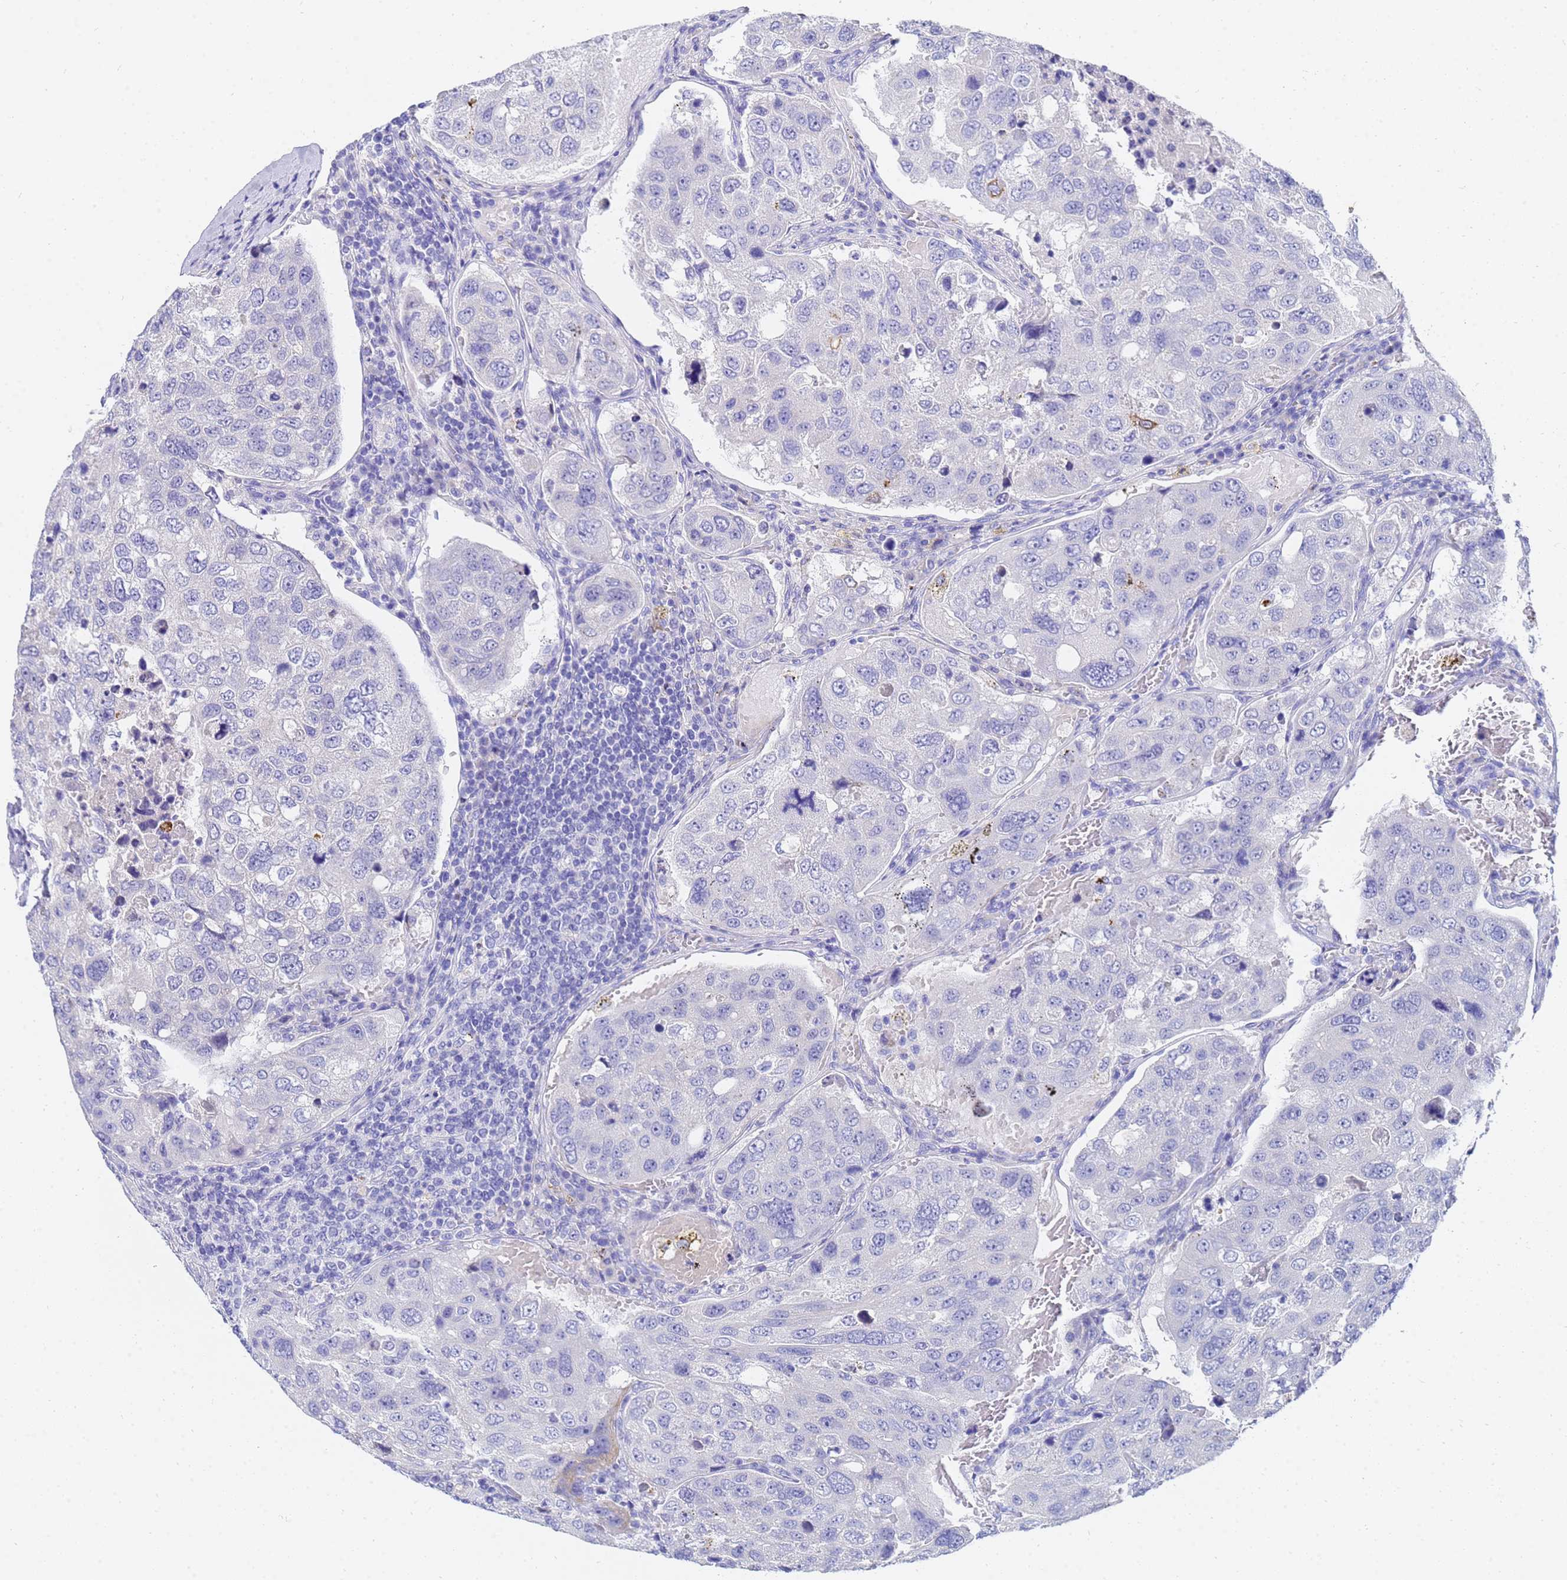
{"staining": {"intensity": "negative", "quantity": "none", "location": "none"}, "tissue": "urothelial cancer", "cell_type": "Tumor cells", "image_type": "cancer", "snomed": [{"axis": "morphology", "description": "Urothelial carcinoma, High grade"}, {"axis": "topography", "description": "Lymph node"}, {"axis": "topography", "description": "Urinary bladder"}], "caption": "Tumor cells are negative for protein expression in human urothelial cancer.", "gene": "C2orf72", "patient": {"sex": "male", "age": 51}}